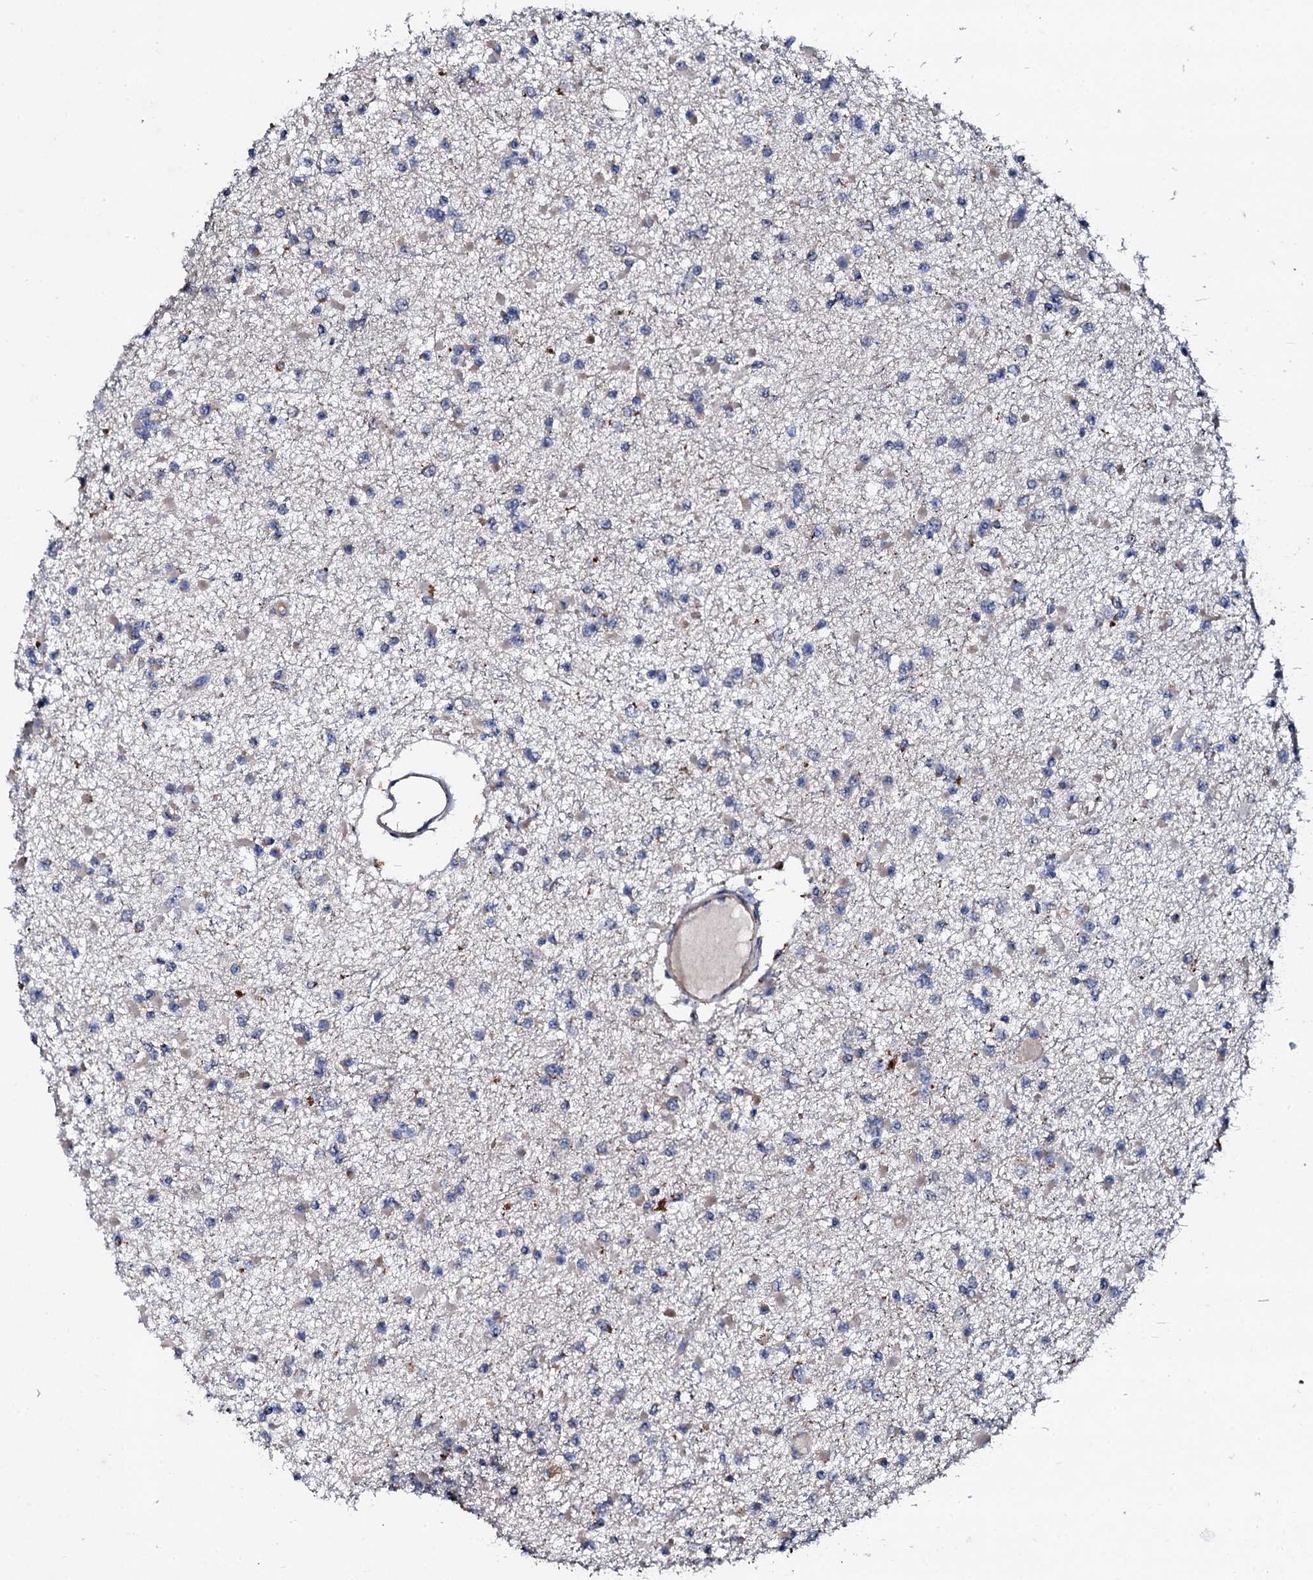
{"staining": {"intensity": "negative", "quantity": "none", "location": "none"}, "tissue": "glioma", "cell_type": "Tumor cells", "image_type": "cancer", "snomed": [{"axis": "morphology", "description": "Glioma, malignant, Low grade"}, {"axis": "topography", "description": "Brain"}], "caption": "This image is of malignant glioma (low-grade) stained with immunohistochemistry to label a protein in brown with the nuclei are counter-stained blue. There is no positivity in tumor cells.", "gene": "GTPBP4", "patient": {"sex": "female", "age": 22}}